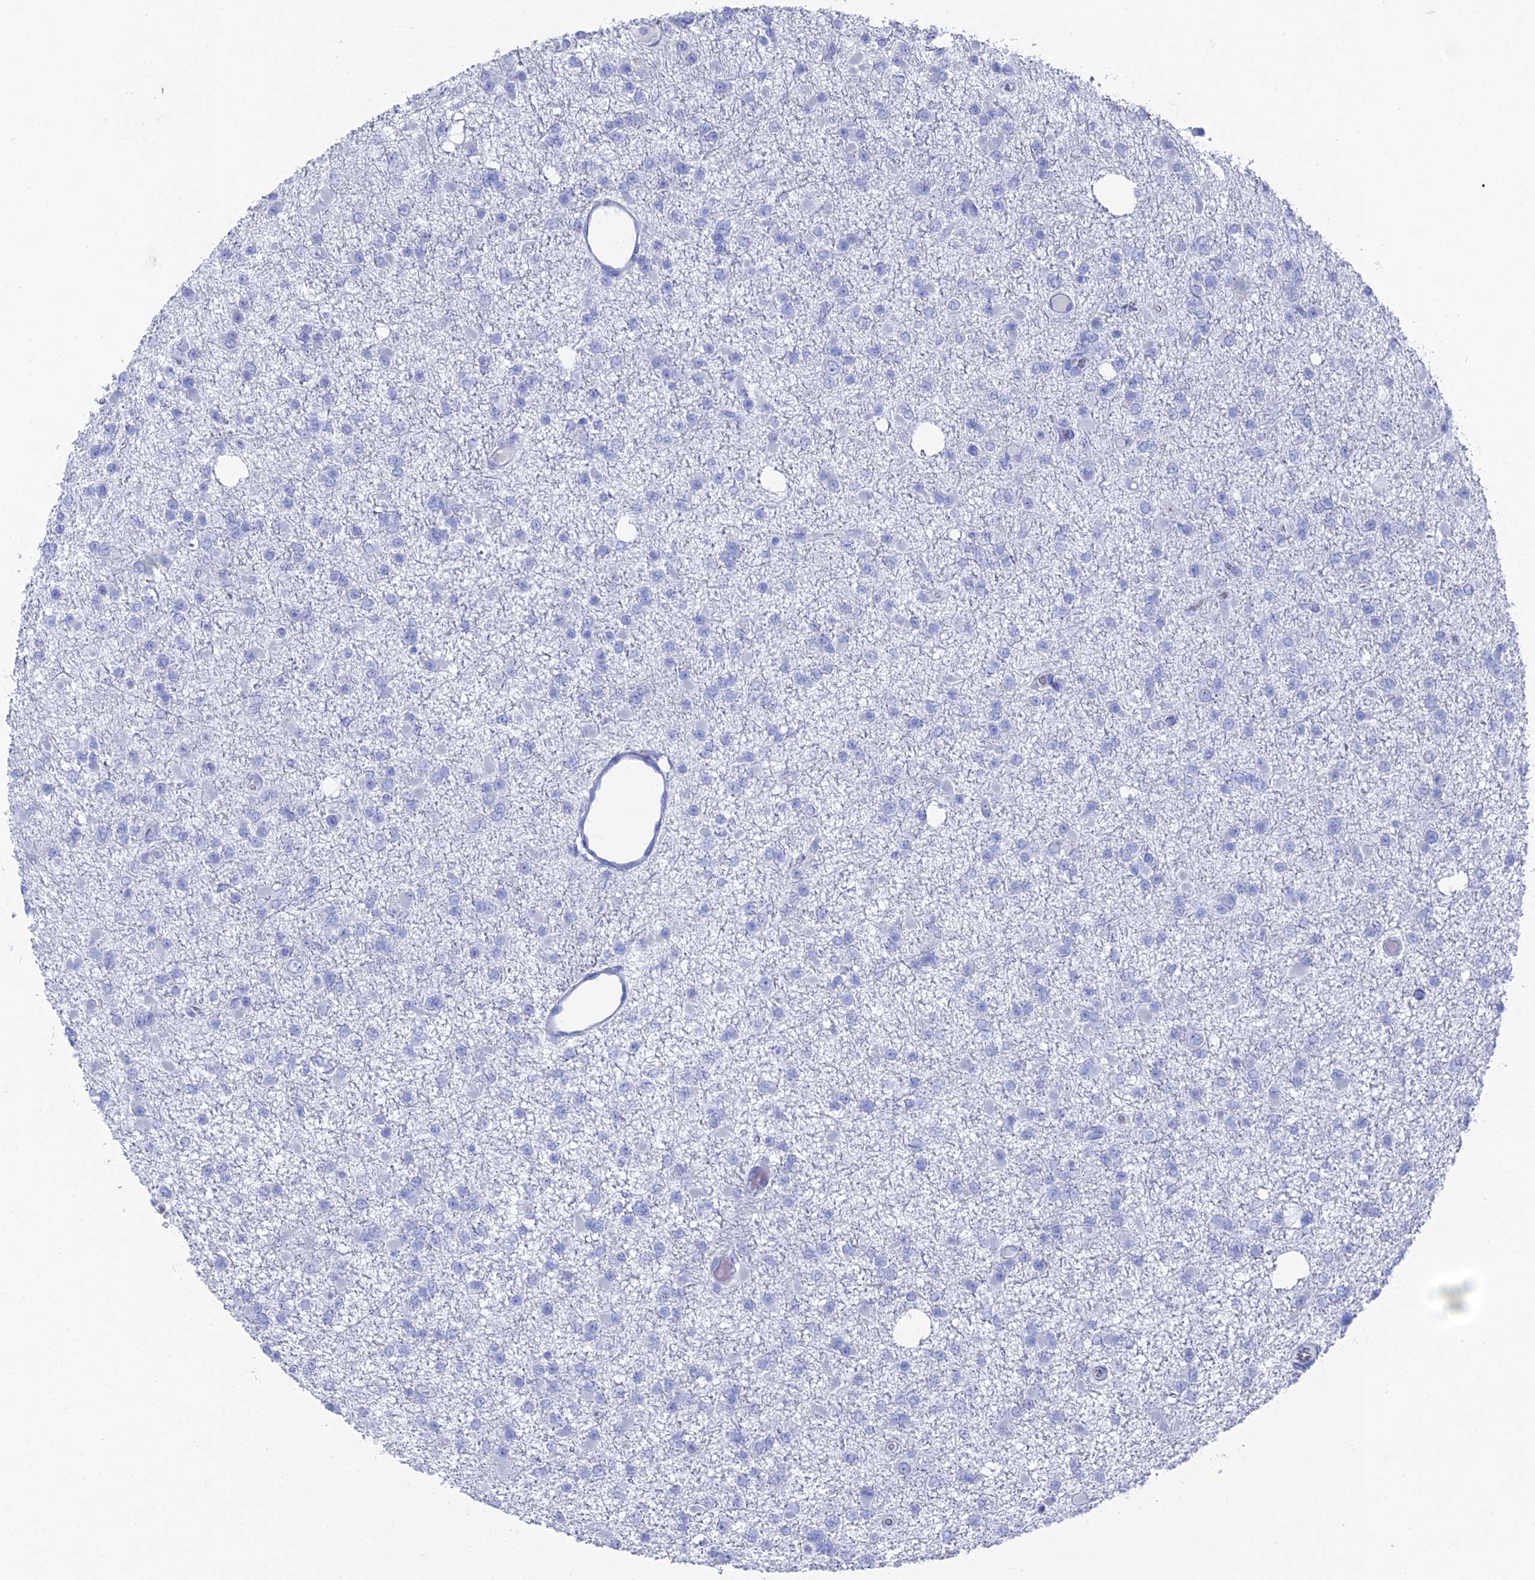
{"staining": {"intensity": "negative", "quantity": "none", "location": "none"}, "tissue": "glioma", "cell_type": "Tumor cells", "image_type": "cancer", "snomed": [{"axis": "morphology", "description": "Glioma, malignant, Low grade"}, {"axis": "topography", "description": "Brain"}], "caption": "Immunohistochemistry of human malignant low-grade glioma demonstrates no positivity in tumor cells. (Stains: DAB IHC with hematoxylin counter stain, Microscopy: brightfield microscopy at high magnification).", "gene": "ENPP3", "patient": {"sex": "female", "age": 22}}